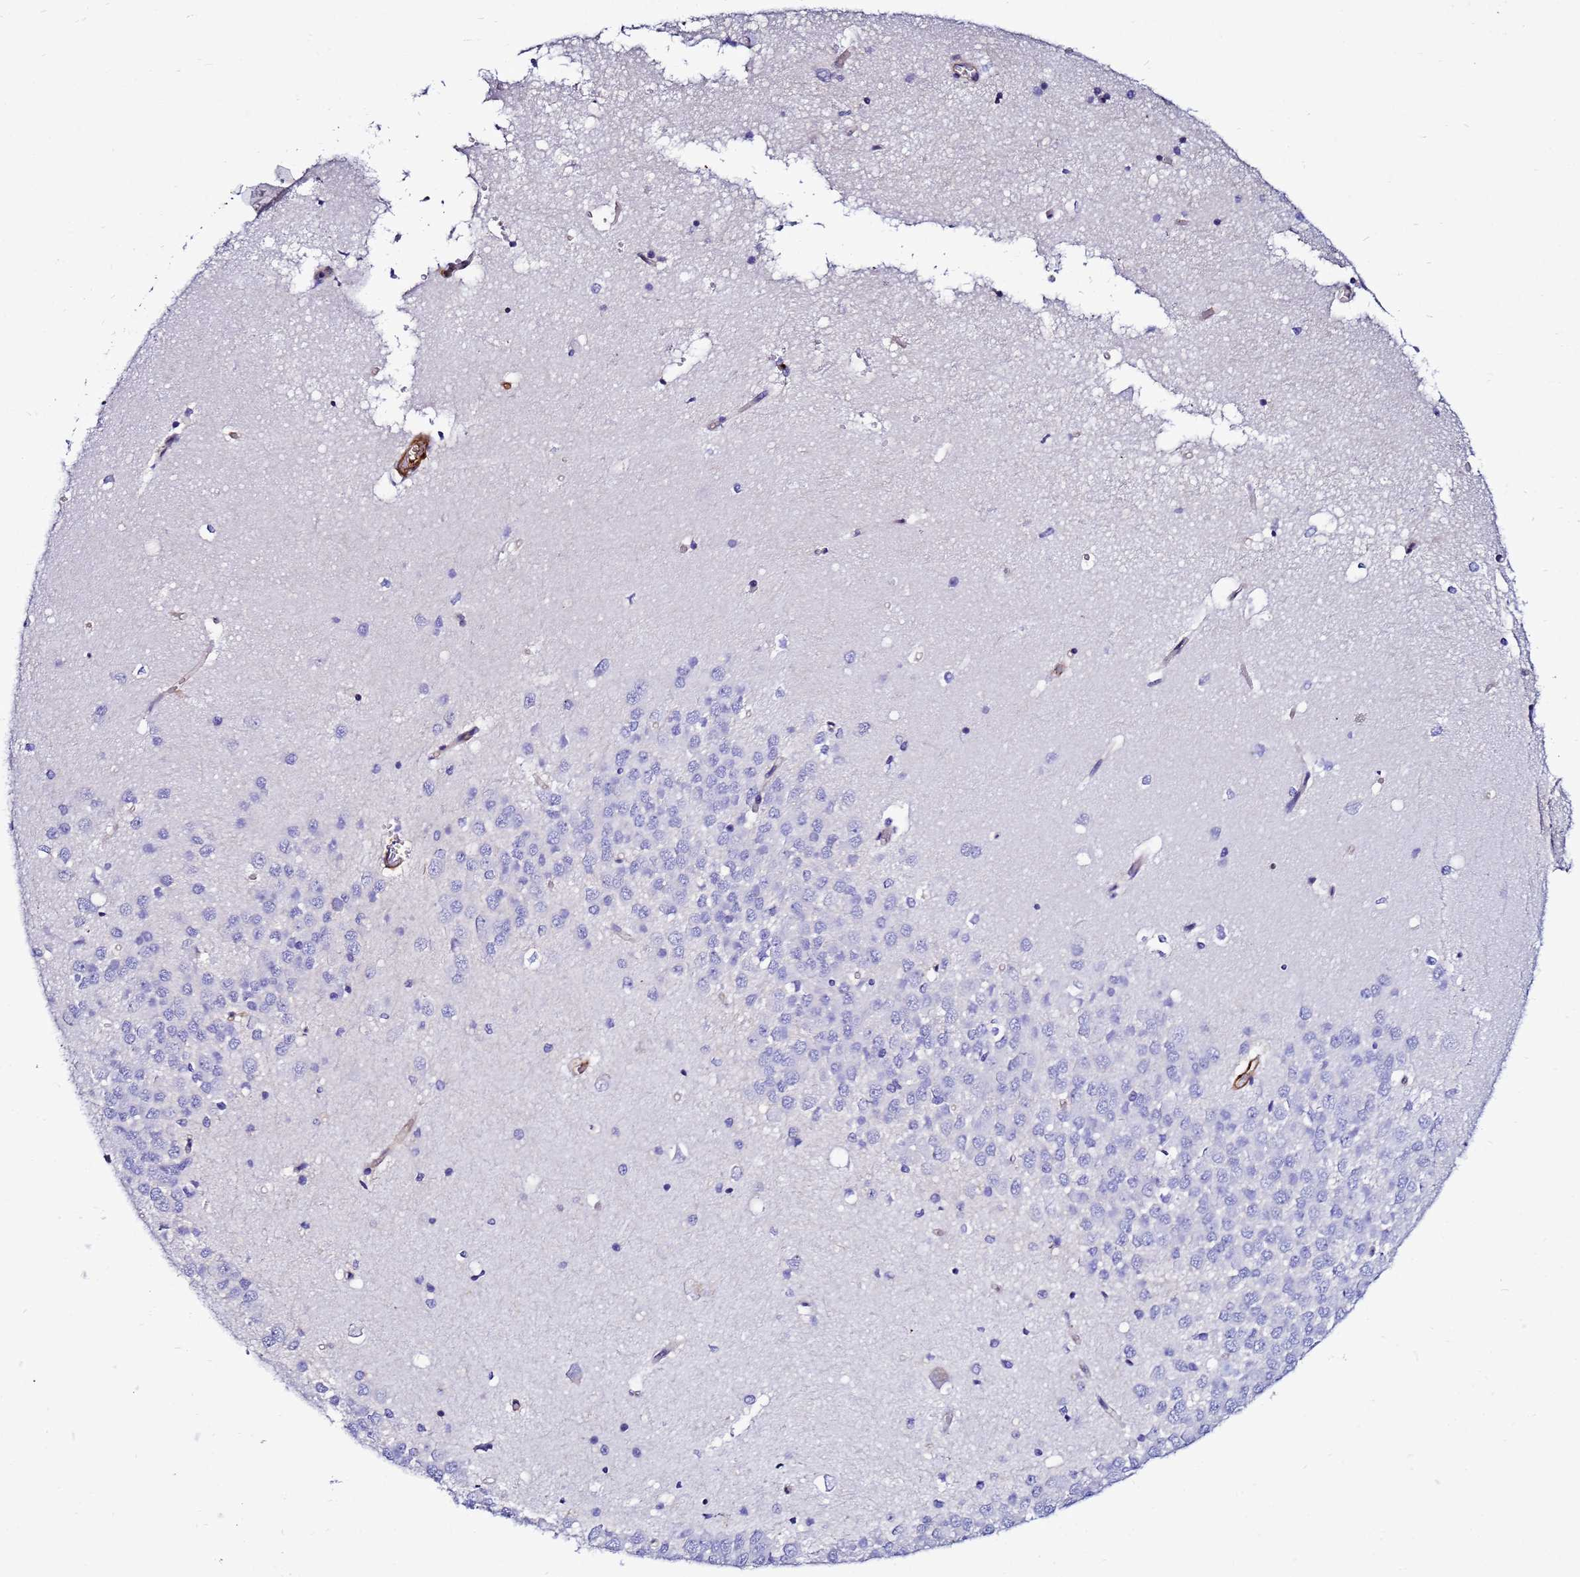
{"staining": {"intensity": "negative", "quantity": "none", "location": "none"}, "tissue": "hippocampus", "cell_type": "Glial cells", "image_type": "normal", "snomed": [{"axis": "morphology", "description": "Normal tissue, NOS"}, {"axis": "topography", "description": "Hippocampus"}], "caption": "This is an IHC image of normal hippocampus. There is no staining in glial cells.", "gene": "DEFB104A", "patient": {"sex": "male", "age": 45}}